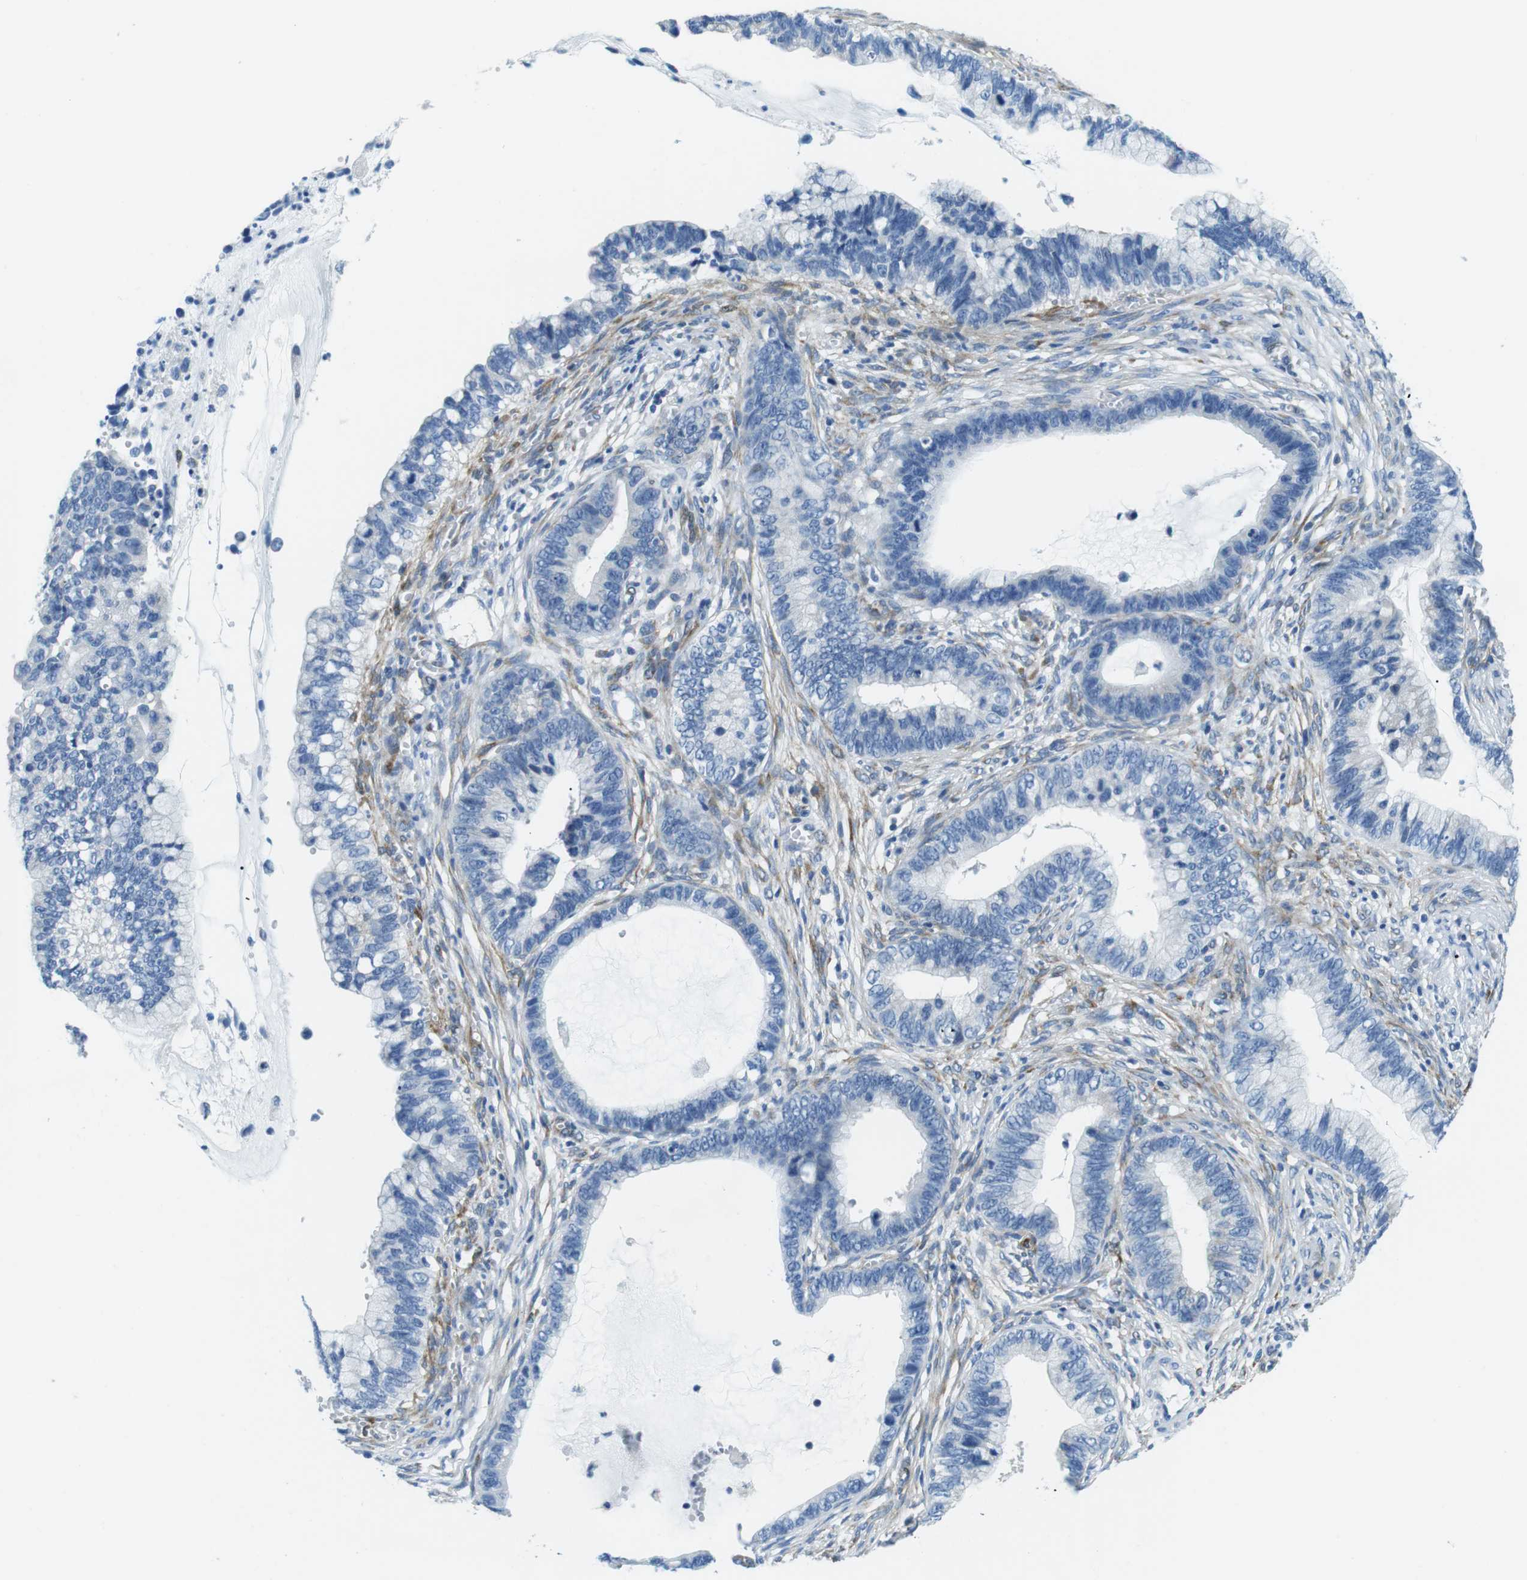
{"staining": {"intensity": "negative", "quantity": "none", "location": "none"}, "tissue": "cervical cancer", "cell_type": "Tumor cells", "image_type": "cancer", "snomed": [{"axis": "morphology", "description": "Adenocarcinoma, NOS"}, {"axis": "topography", "description": "Cervix"}], "caption": "Adenocarcinoma (cervical) was stained to show a protein in brown. There is no significant expression in tumor cells. (DAB immunohistochemistry (IHC) visualized using brightfield microscopy, high magnification).", "gene": "PHLDA1", "patient": {"sex": "female", "age": 44}}